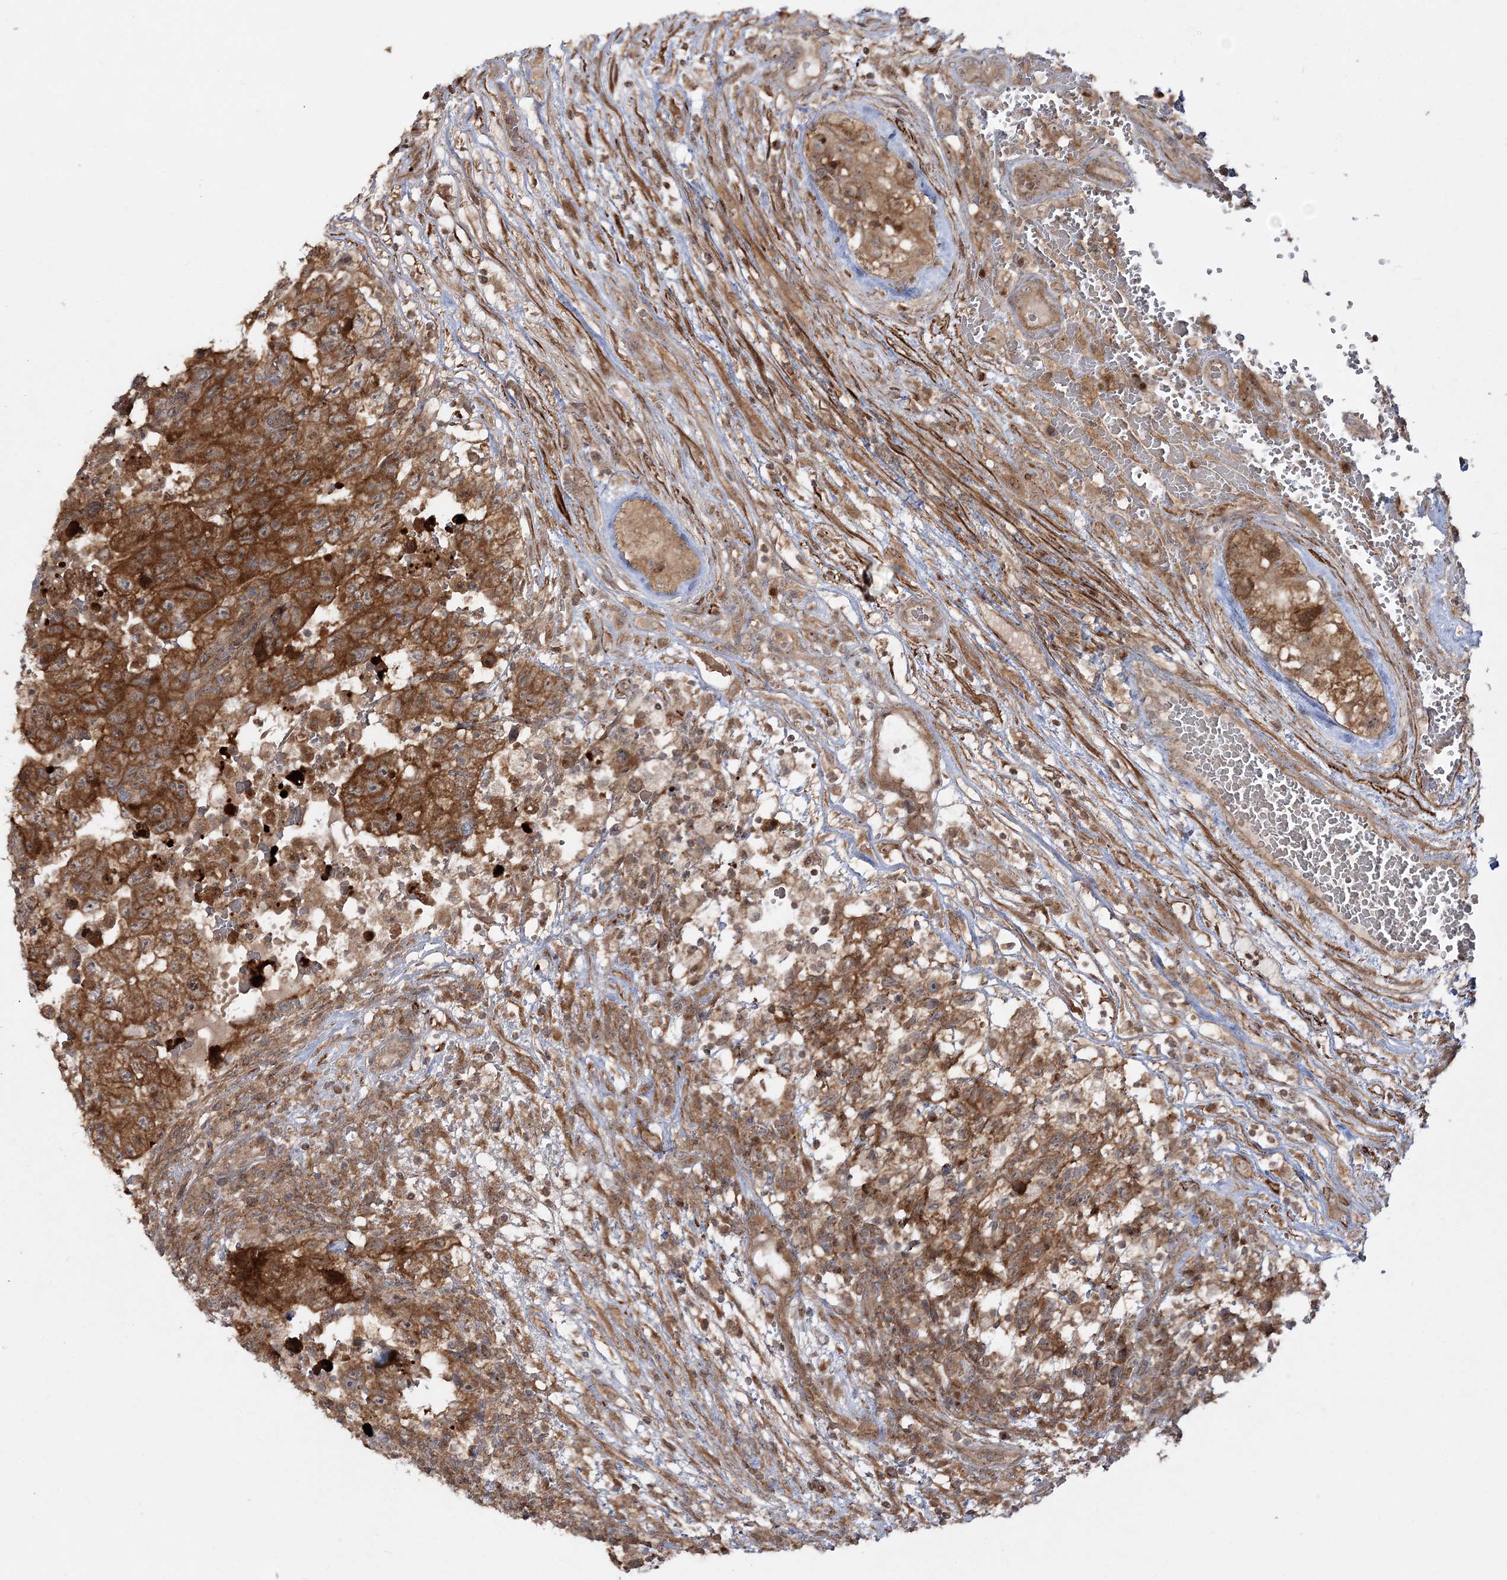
{"staining": {"intensity": "strong", "quantity": ">75%", "location": "cytoplasmic/membranous"}, "tissue": "testis cancer", "cell_type": "Tumor cells", "image_type": "cancer", "snomed": [{"axis": "morphology", "description": "Carcinoma, Embryonal, NOS"}, {"axis": "topography", "description": "Testis"}], "caption": "This is an image of IHC staining of embryonal carcinoma (testis), which shows strong expression in the cytoplasmic/membranous of tumor cells.", "gene": "MOCS2", "patient": {"sex": "male", "age": 36}}